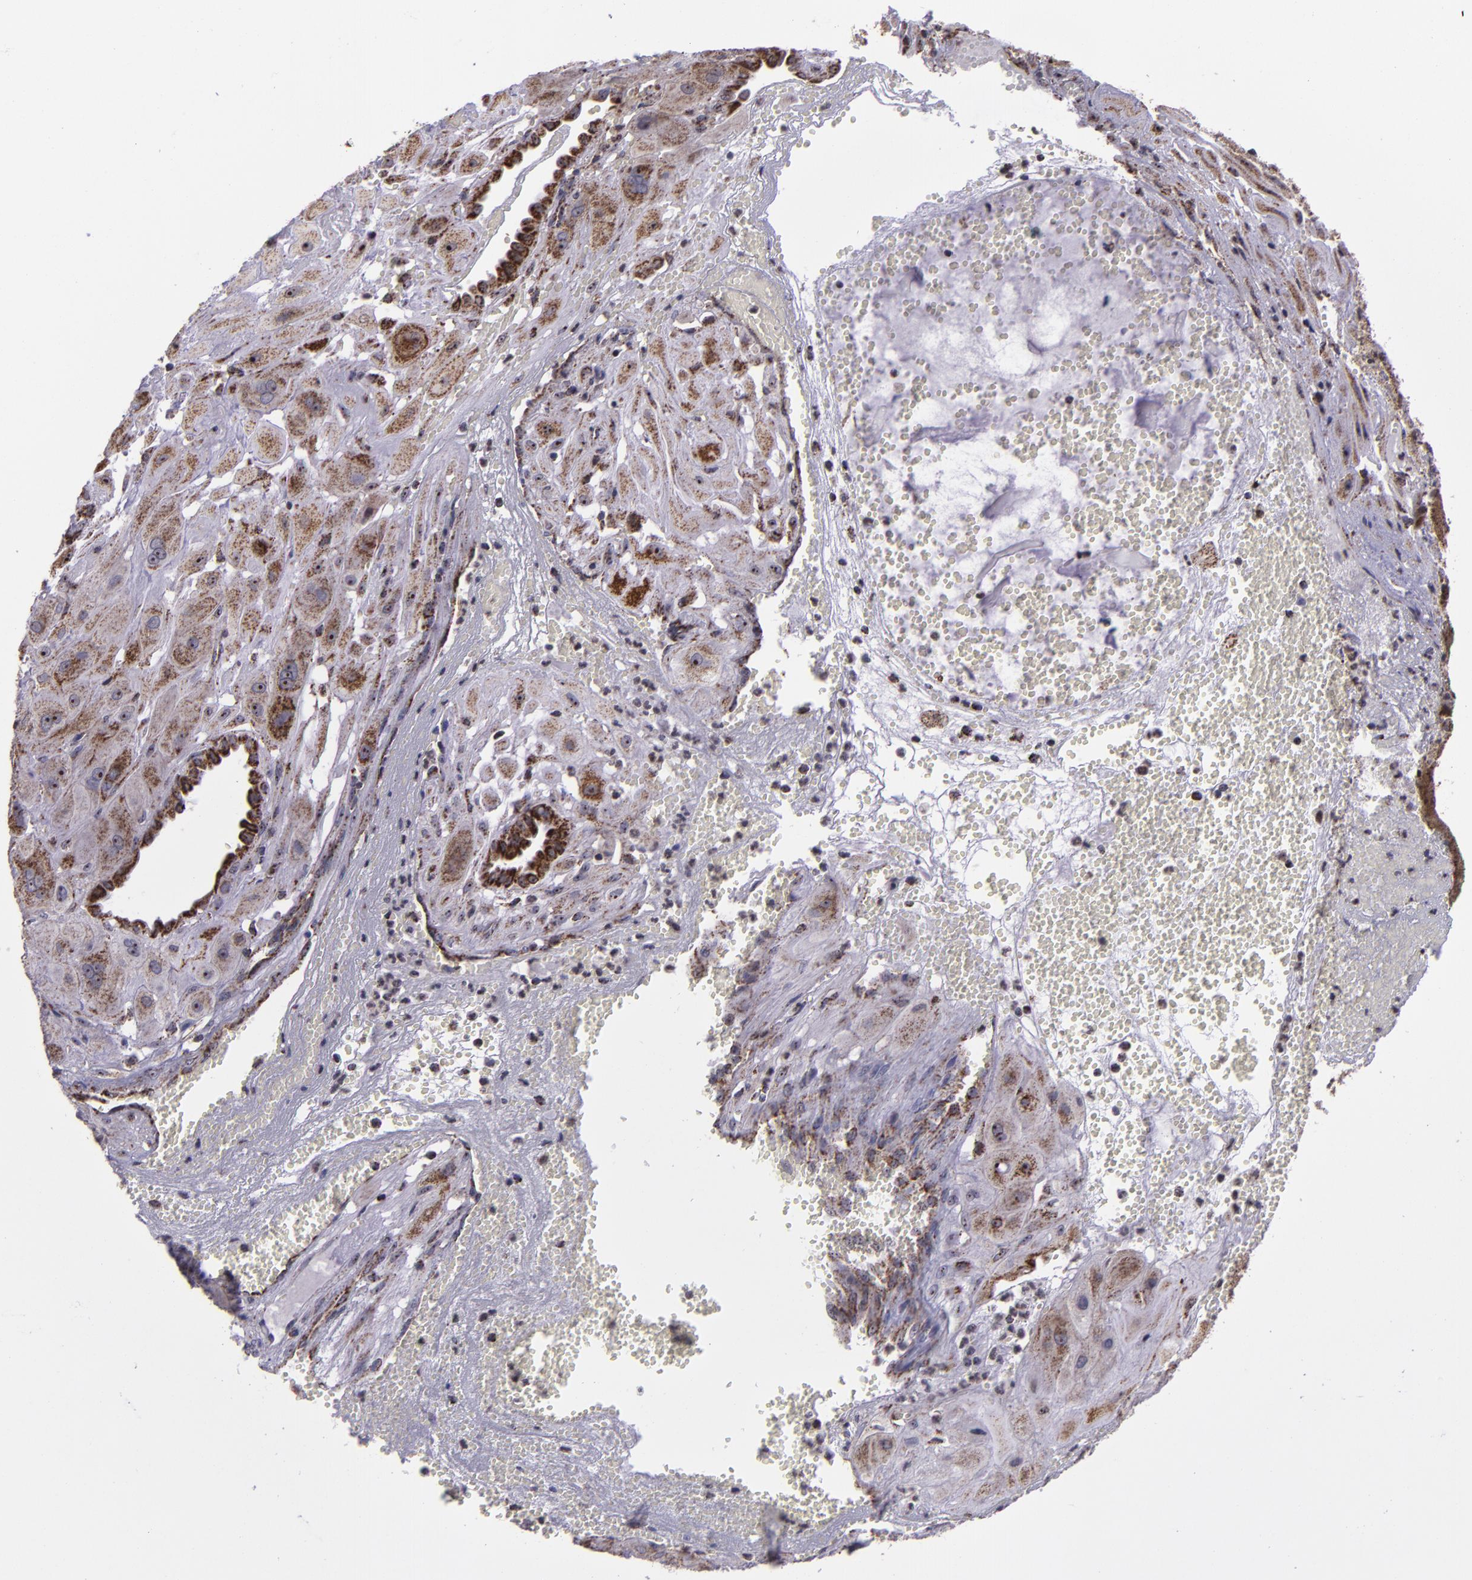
{"staining": {"intensity": "moderate", "quantity": "25%-75%", "location": "cytoplasmic/membranous,nuclear"}, "tissue": "cervical cancer", "cell_type": "Tumor cells", "image_type": "cancer", "snomed": [{"axis": "morphology", "description": "Squamous cell carcinoma, NOS"}, {"axis": "topography", "description": "Cervix"}], "caption": "Immunohistochemistry (IHC) of human cervical cancer demonstrates medium levels of moderate cytoplasmic/membranous and nuclear positivity in about 25%-75% of tumor cells. Using DAB (3,3'-diaminobenzidine) (brown) and hematoxylin (blue) stains, captured at high magnification using brightfield microscopy.", "gene": "LONP1", "patient": {"sex": "female", "age": 34}}